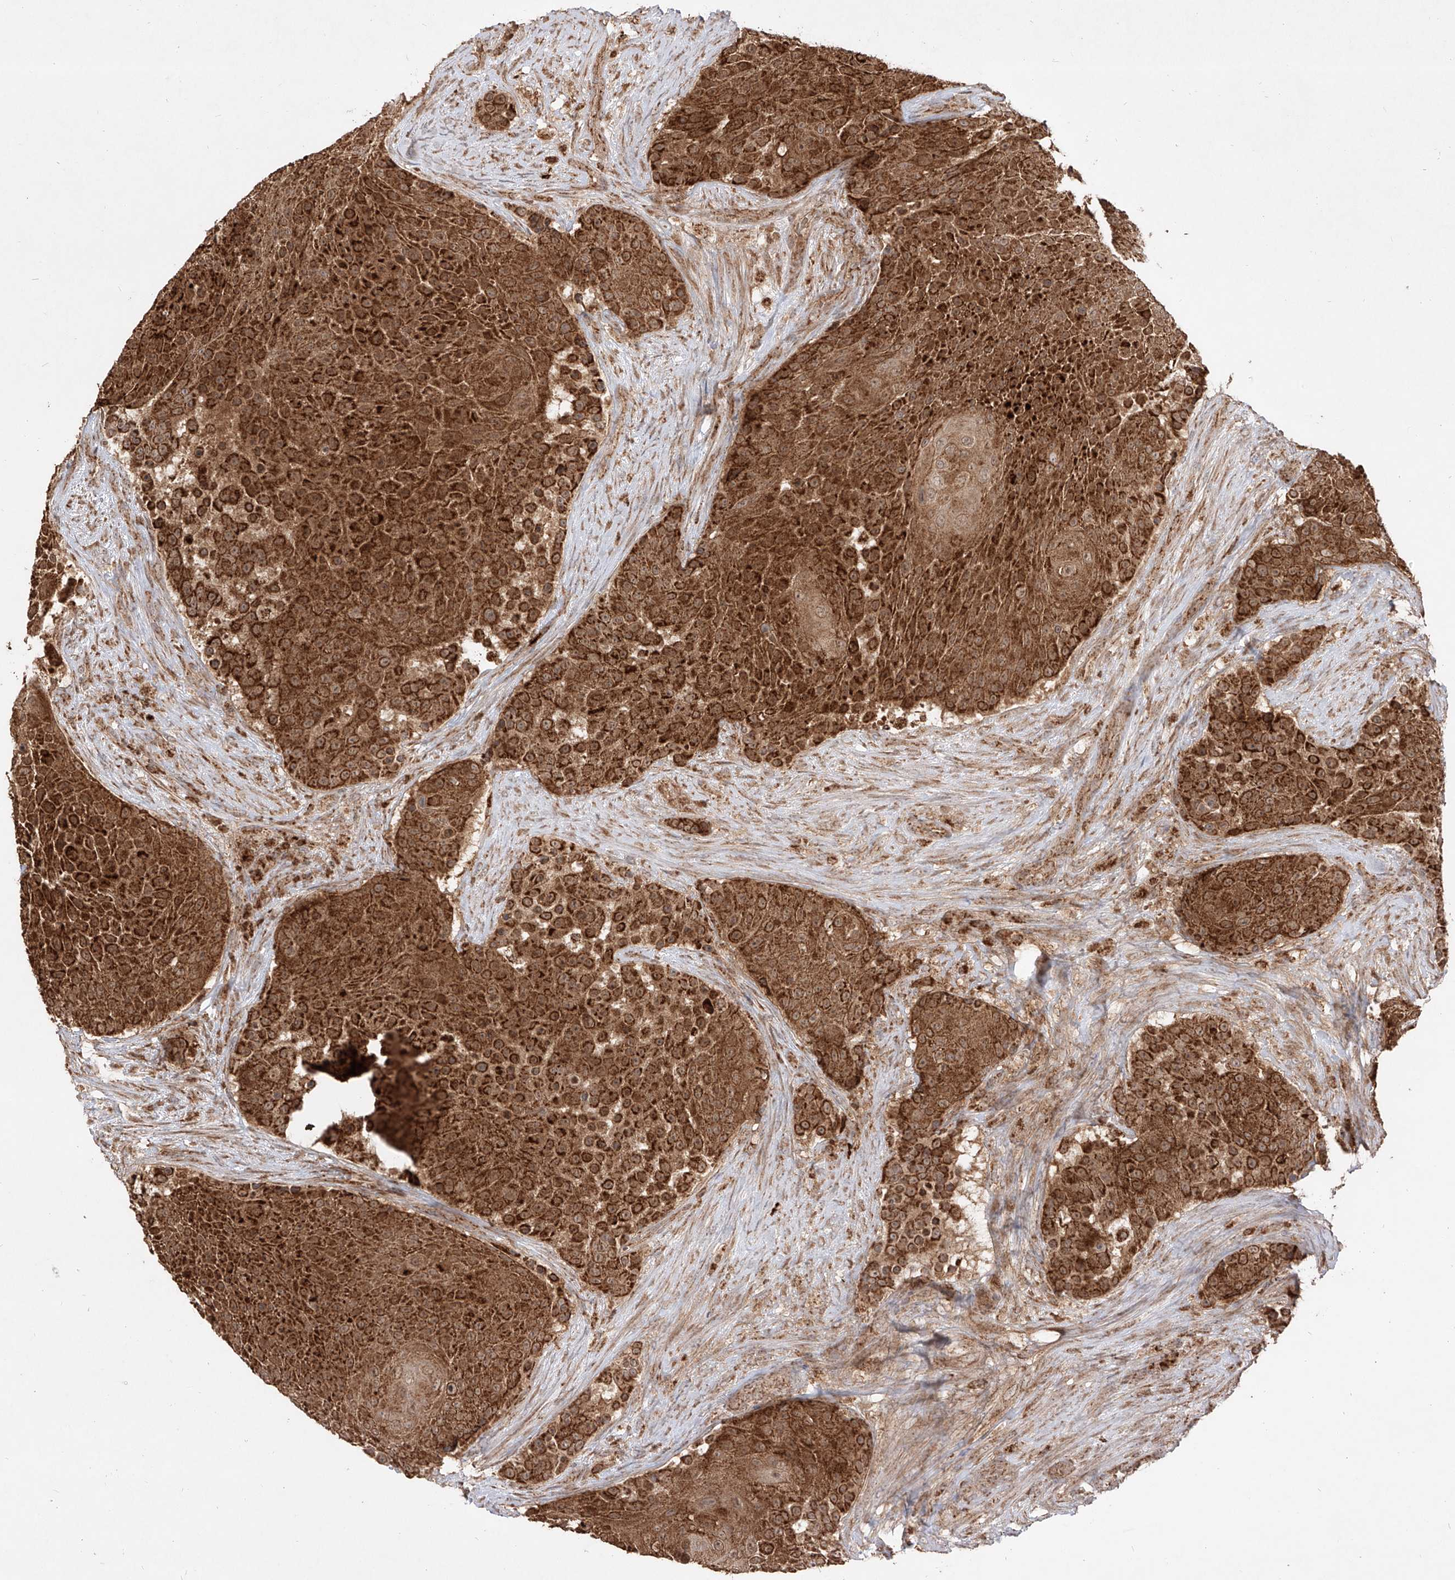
{"staining": {"intensity": "strong", "quantity": ">75%", "location": "cytoplasmic/membranous"}, "tissue": "urothelial cancer", "cell_type": "Tumor cells", "image_type": "cancer", "snomed": [{"axis": "morphology", "description": "Urothelial carcinoma, High grade"}, {"axis": "topography", "description": "Urinary bladder"}], "caption": "Immunohistochemistry image of neoplastic tissue: urothelial cancer stained using IHC shows high levels of strong protein expression localized specifically in the cytoplasmic/membranous of tumor cells, appearing as a cytoplasmic/membranous brown color.", "gene": "AIM2", "patient": {"sex": "female", "age": 63}}